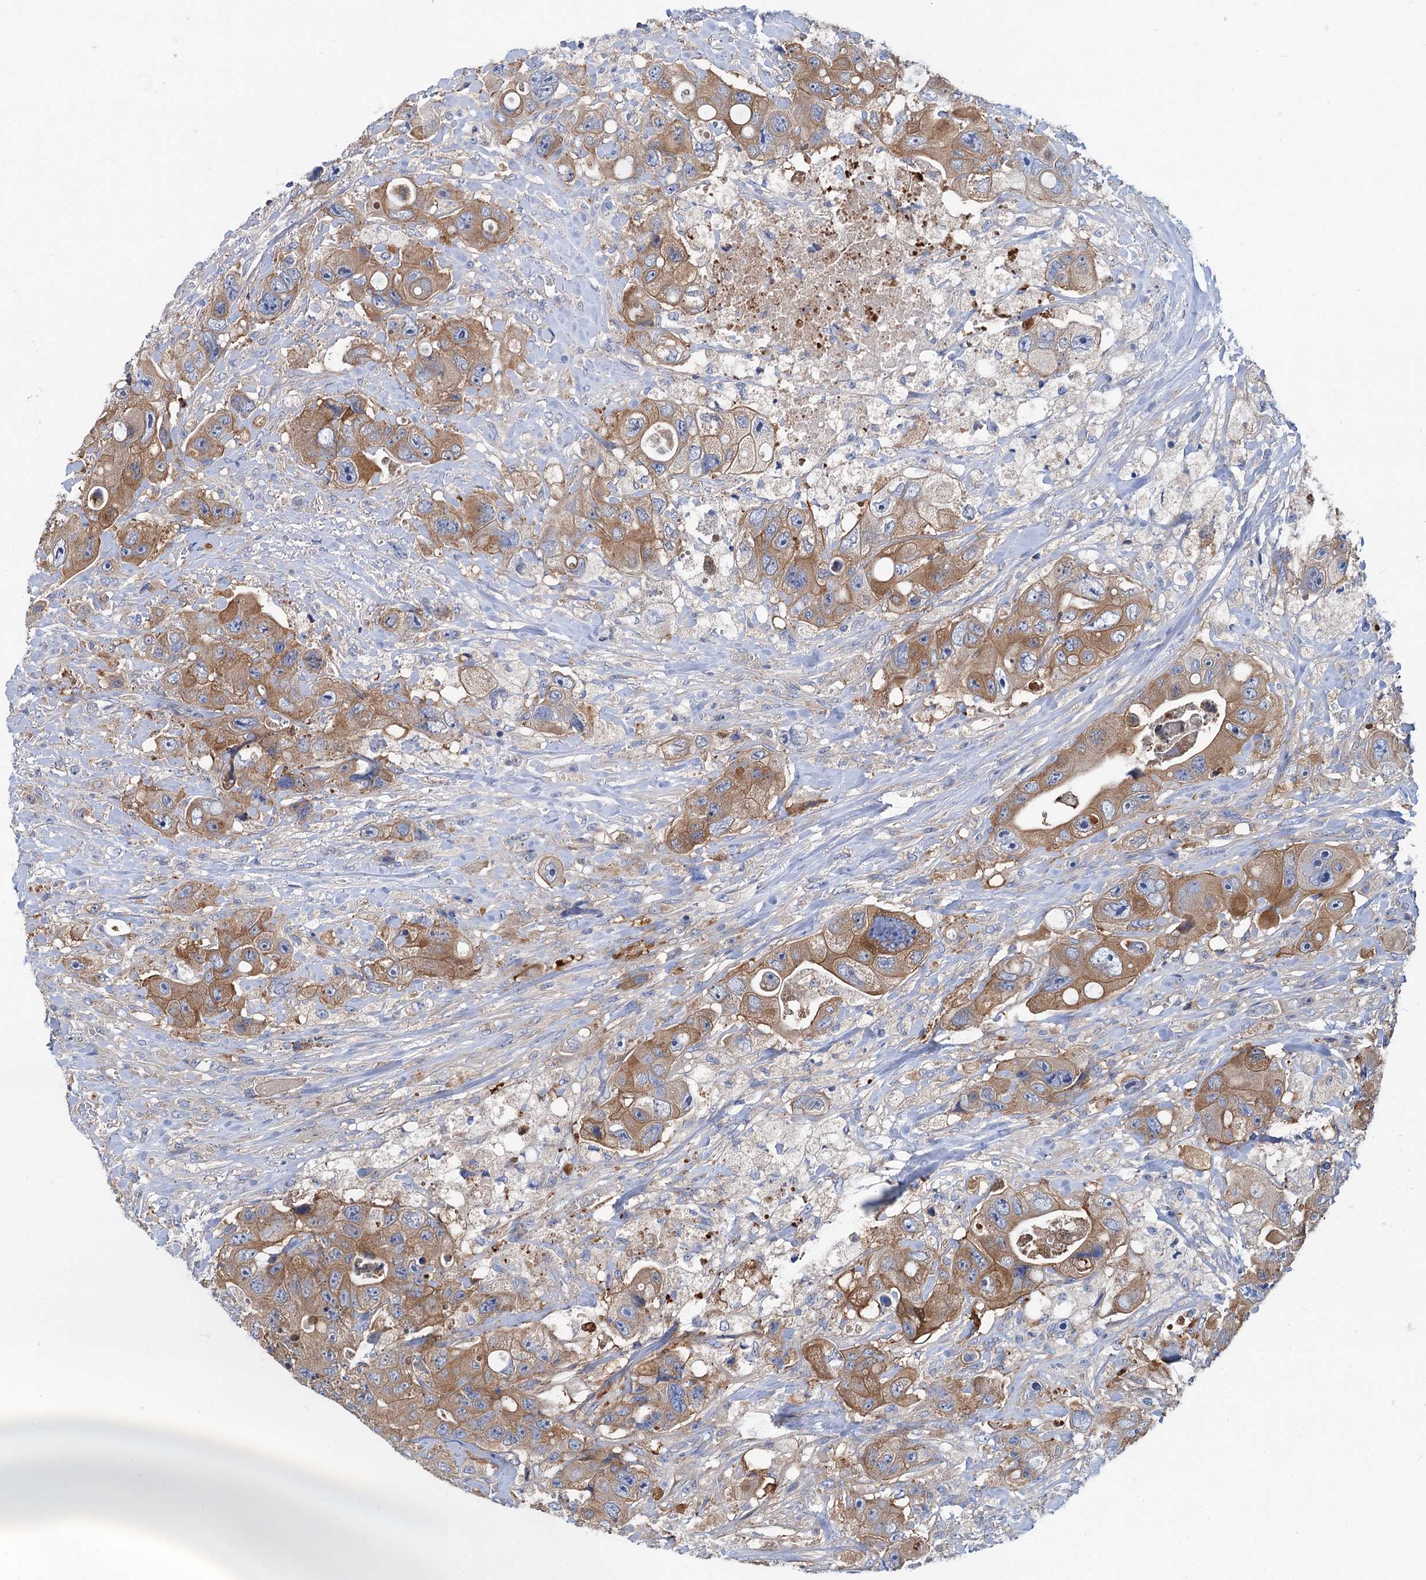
{"staining": {"intensity": "moderate", "quantity": ">75%", "location": "cytoplasmic/membranous"}, "tissue": "colorectal cancer", "cell_type": "Tumor cells", "image_type": "cancer", "snomed": [{"axis": "morphology", "description": "Adenocarcinoma, NOS"}, {"axis": "topography", "description": "Colon"}], "caption": "A brown stain shows moderate cytoplasmic/membranous staining of a protein in human colorectal cancer tumor cells.", "gene": "TRIM55", "patient": {"sex": "female", "age": 46}}